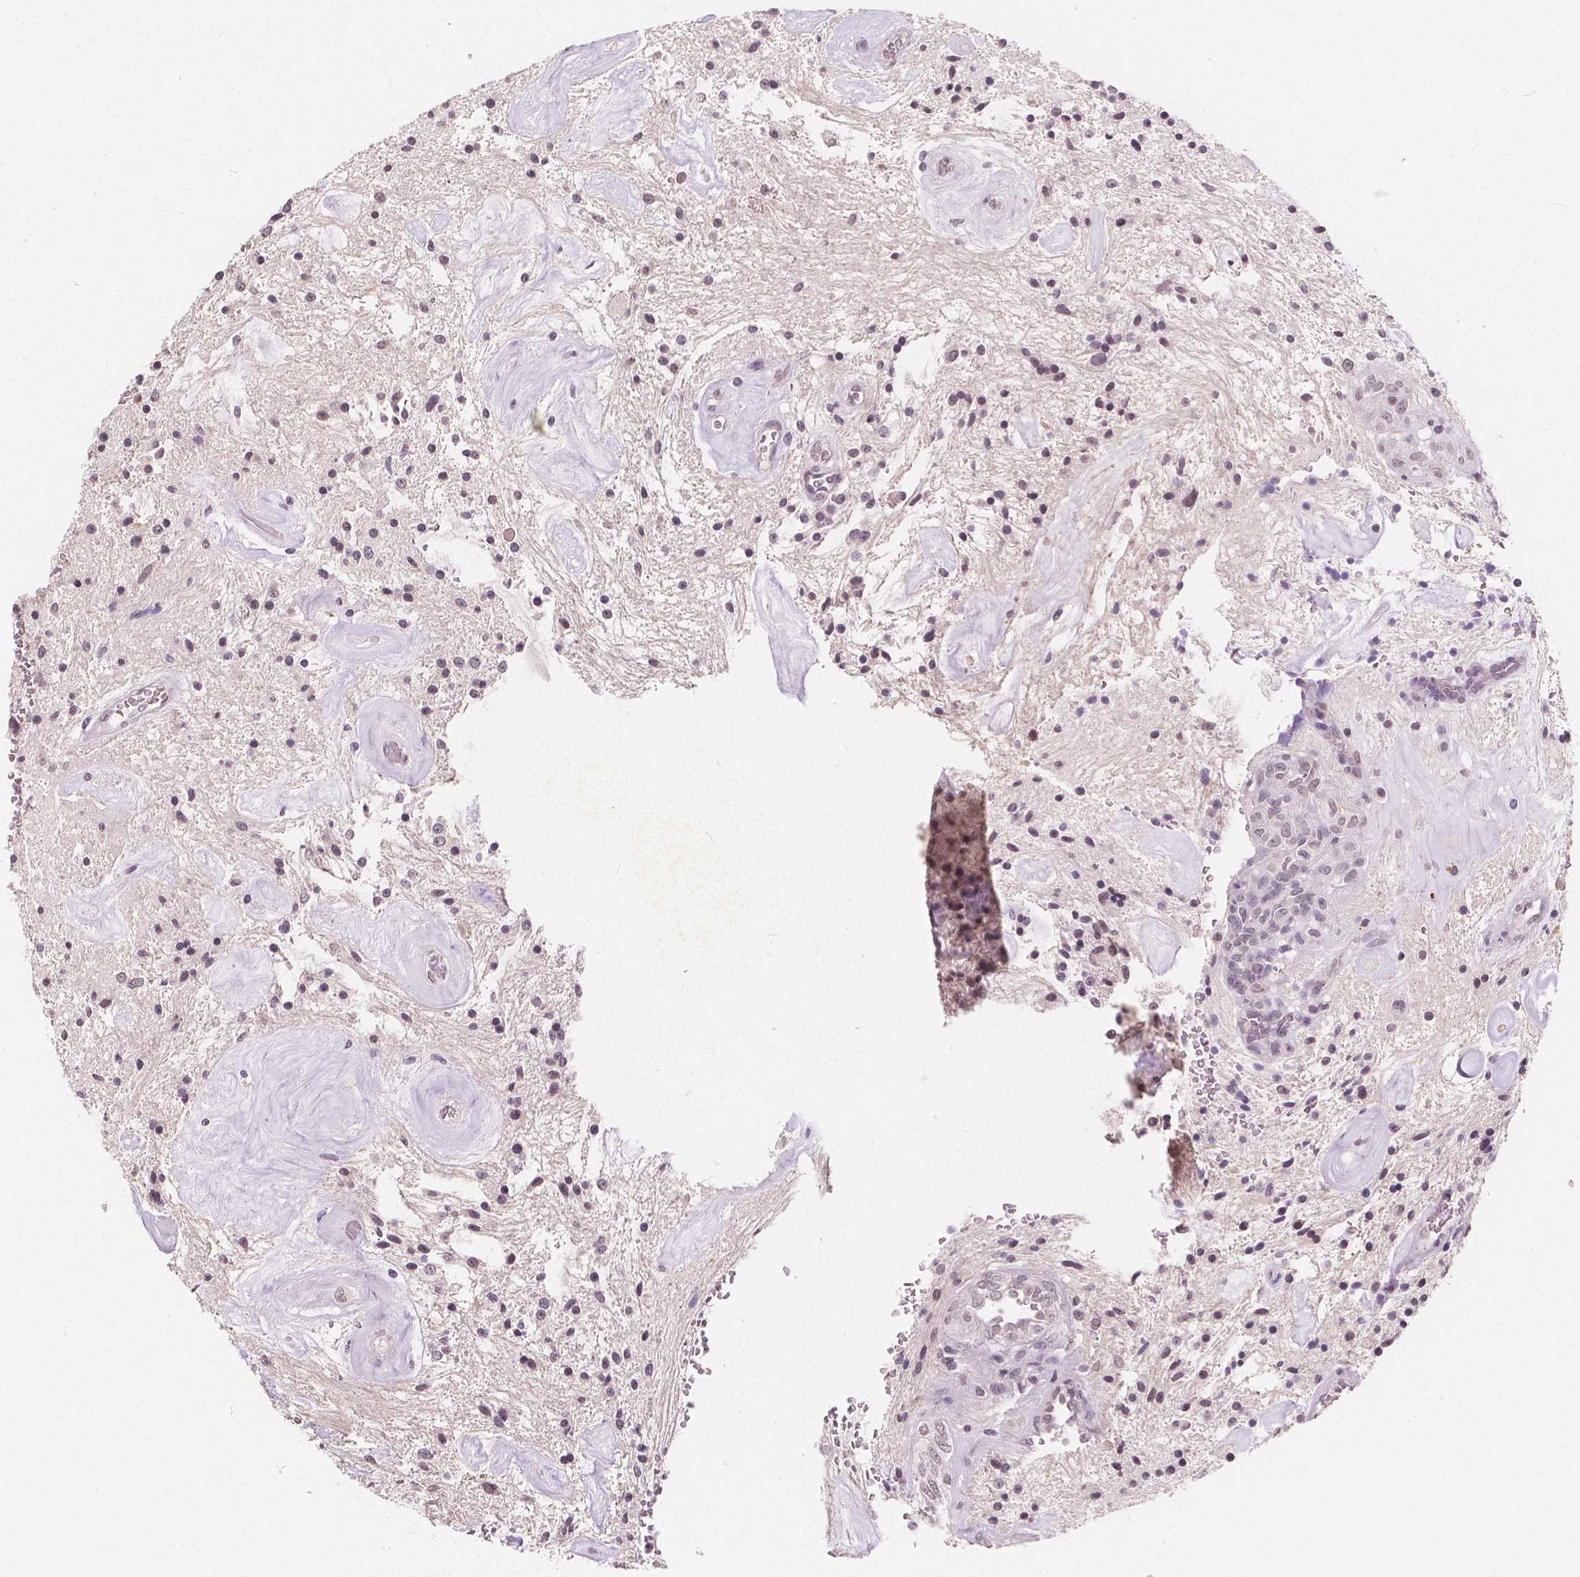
{"staining": {"intensity": "negative", "quantity": "none", "location": "none"}, "tissue": "glioma", "cell_type": "Tumor cells", "image_type": "cancer", "snomed": [{"axis": "morphology", "description": "Glioma, malignant, Low grade"}, {"axis": "topography", "description": "Cerebellum"}], "caption": "Immunohistochemistry of malignant glioma (low-grade) exhibits no staining in tumor cells.", "gene": "NOLC1", "patient": {"sex": "female", "age": 14}}